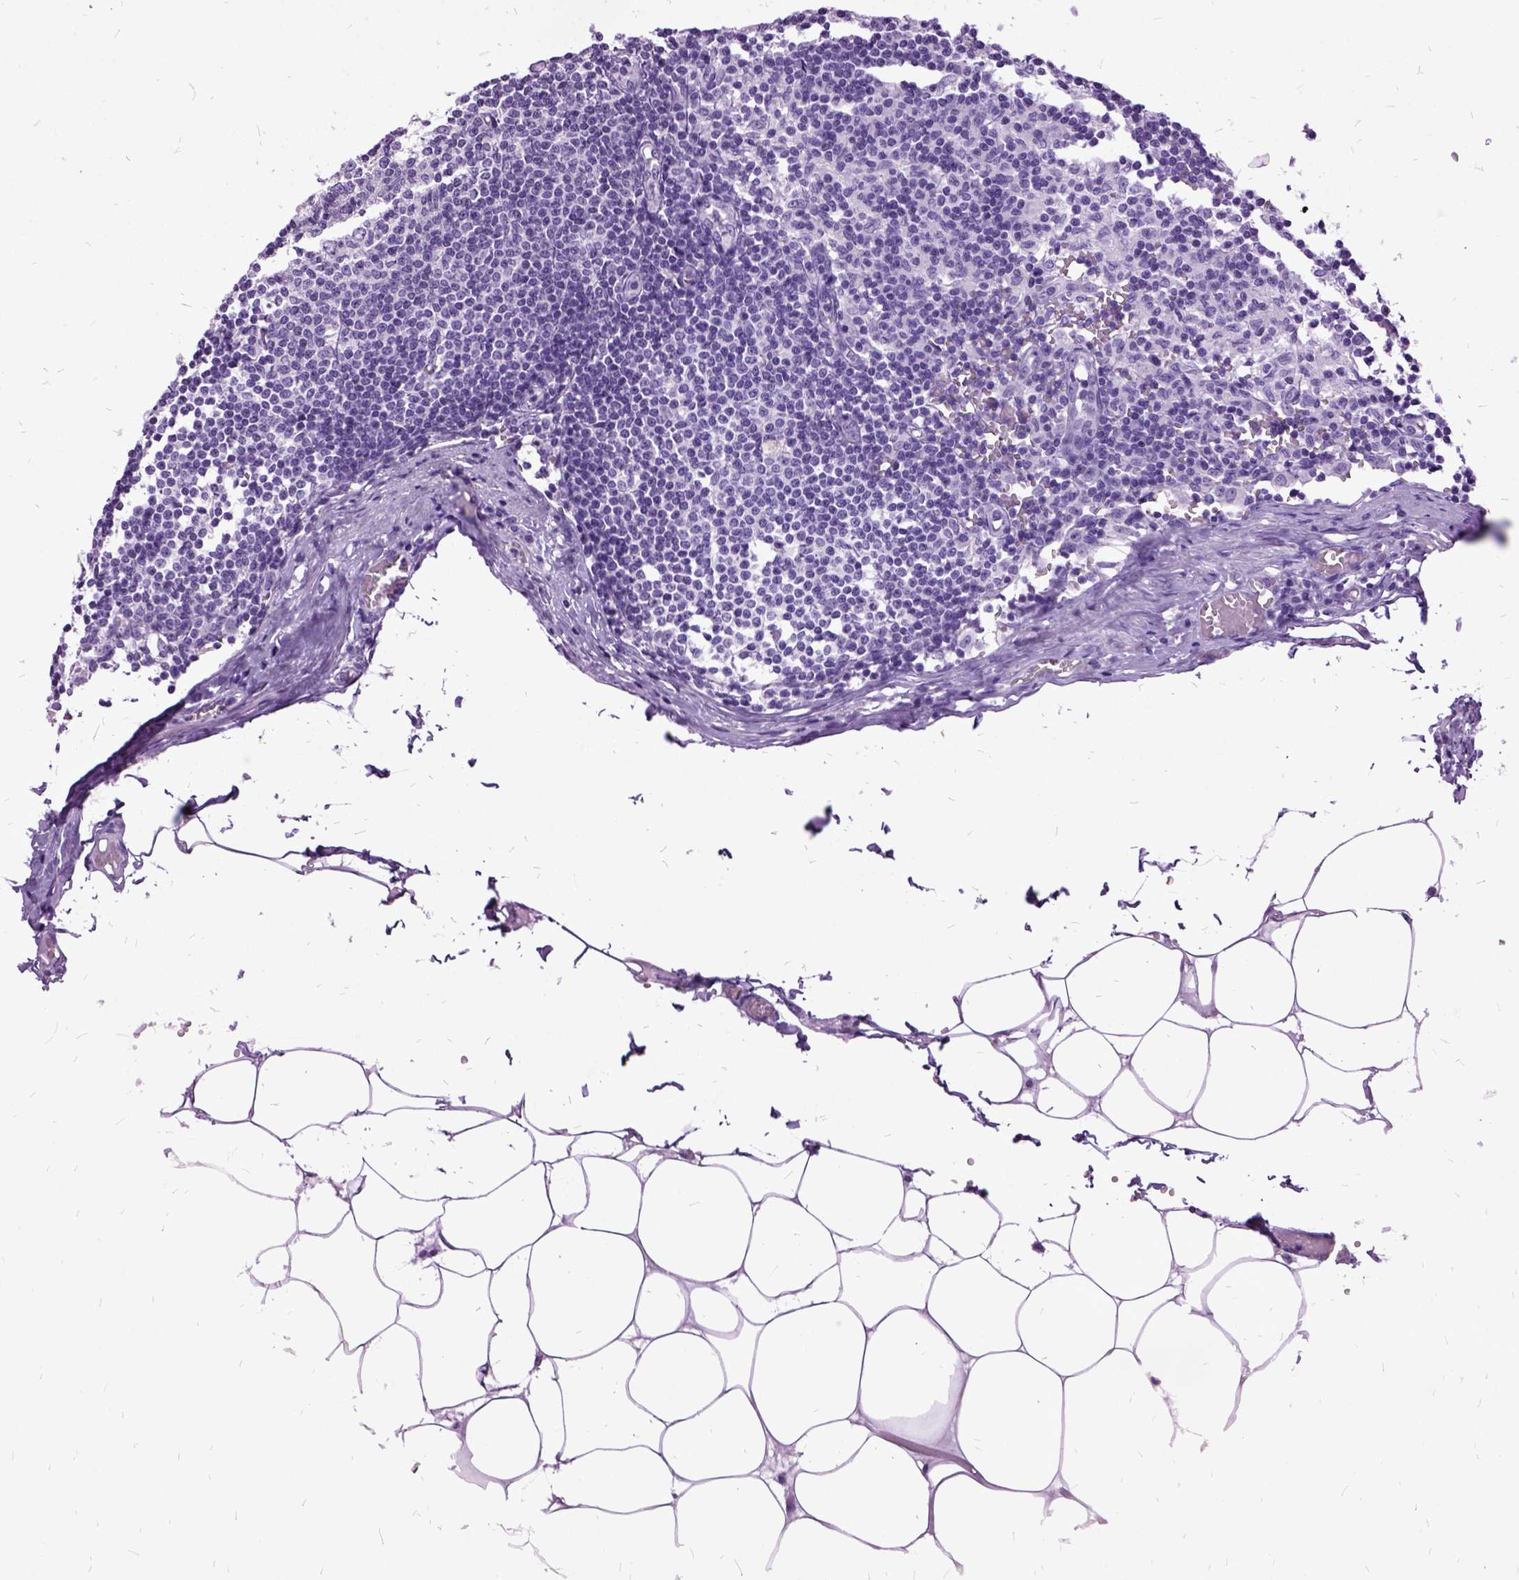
{"staining": {"intensity": "negative", "quantity": "none", "location": "none"}, "tissue": "lymph node", "cell_type": "Germinal center cells", "image_type": "normal", "snomed": [{"axis": "morphology", "description": "Normal tissue, NOS"}, {"axis": "topography", "description": "Lymph node"}], "caption": "Immunohistochemistry of unremarkable lymph node displays no positivity in germinal center cells. (Brightfield microscopy of DAB immunohistochemistry (IHC) at high magnification).", "gene": "MME", "patient": {"sex": "female", "age": 69}}